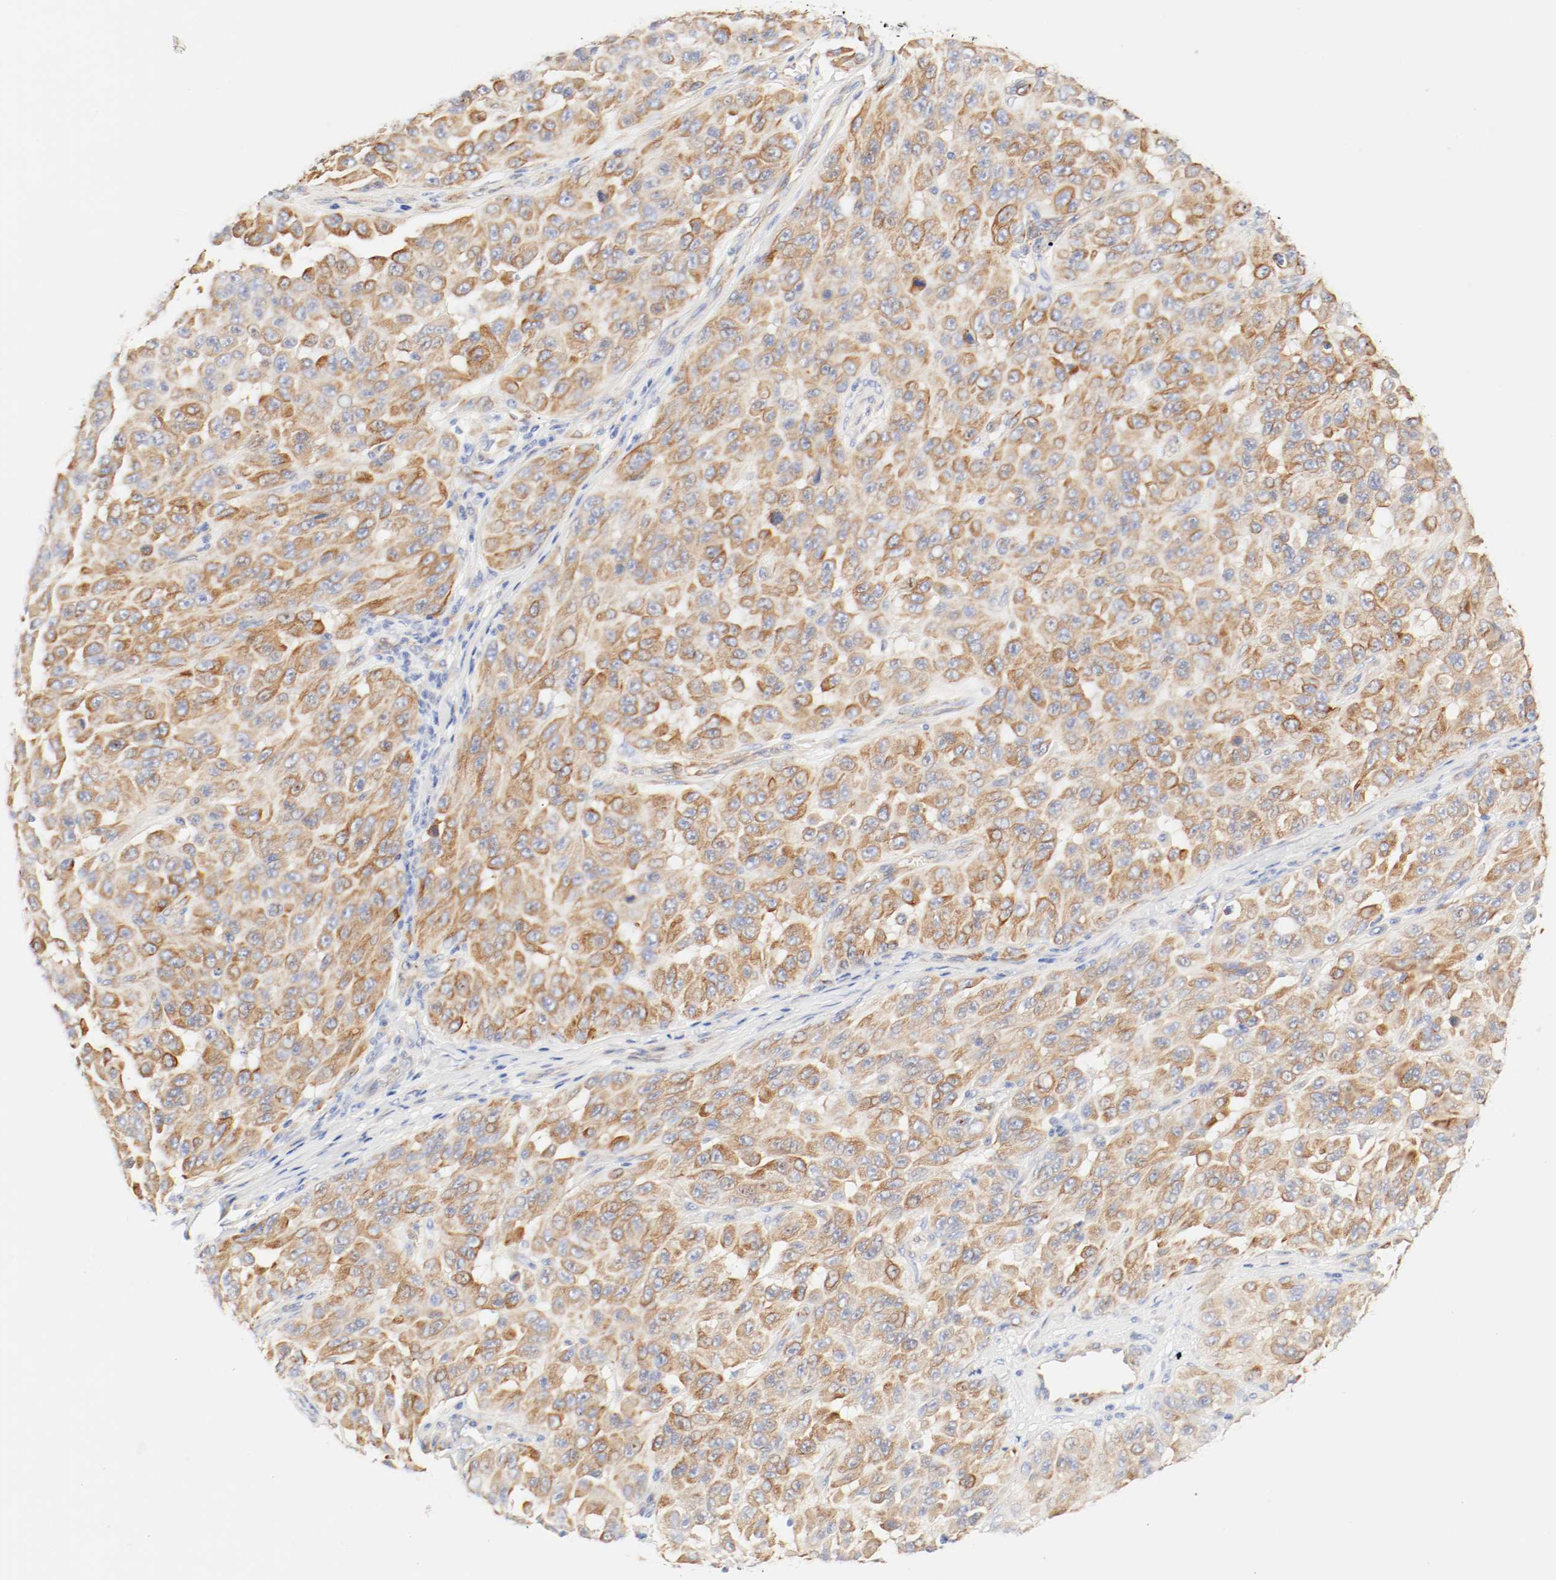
{"staining": {"intensity": "strong", "quantity": ">75%", "location": "cytoplasmic/membranous"}, "tissue": "melanoma", "cell_type": "Tumor cells", "image_type": "cancer", "snomed": [{"axis": "morphology", "description": "Malignant melanoma, NOS"}, {"axis": "topography", "description": "Skin"}], "caption": "There is high levels of strong cytoplasmic/membranous expression in tumor cells of malignant melanoma, as demonstrated by immunohistochemical staining (brown color).", "gene": "GIT1", "patient": {"sex": "male", "age": 30}}